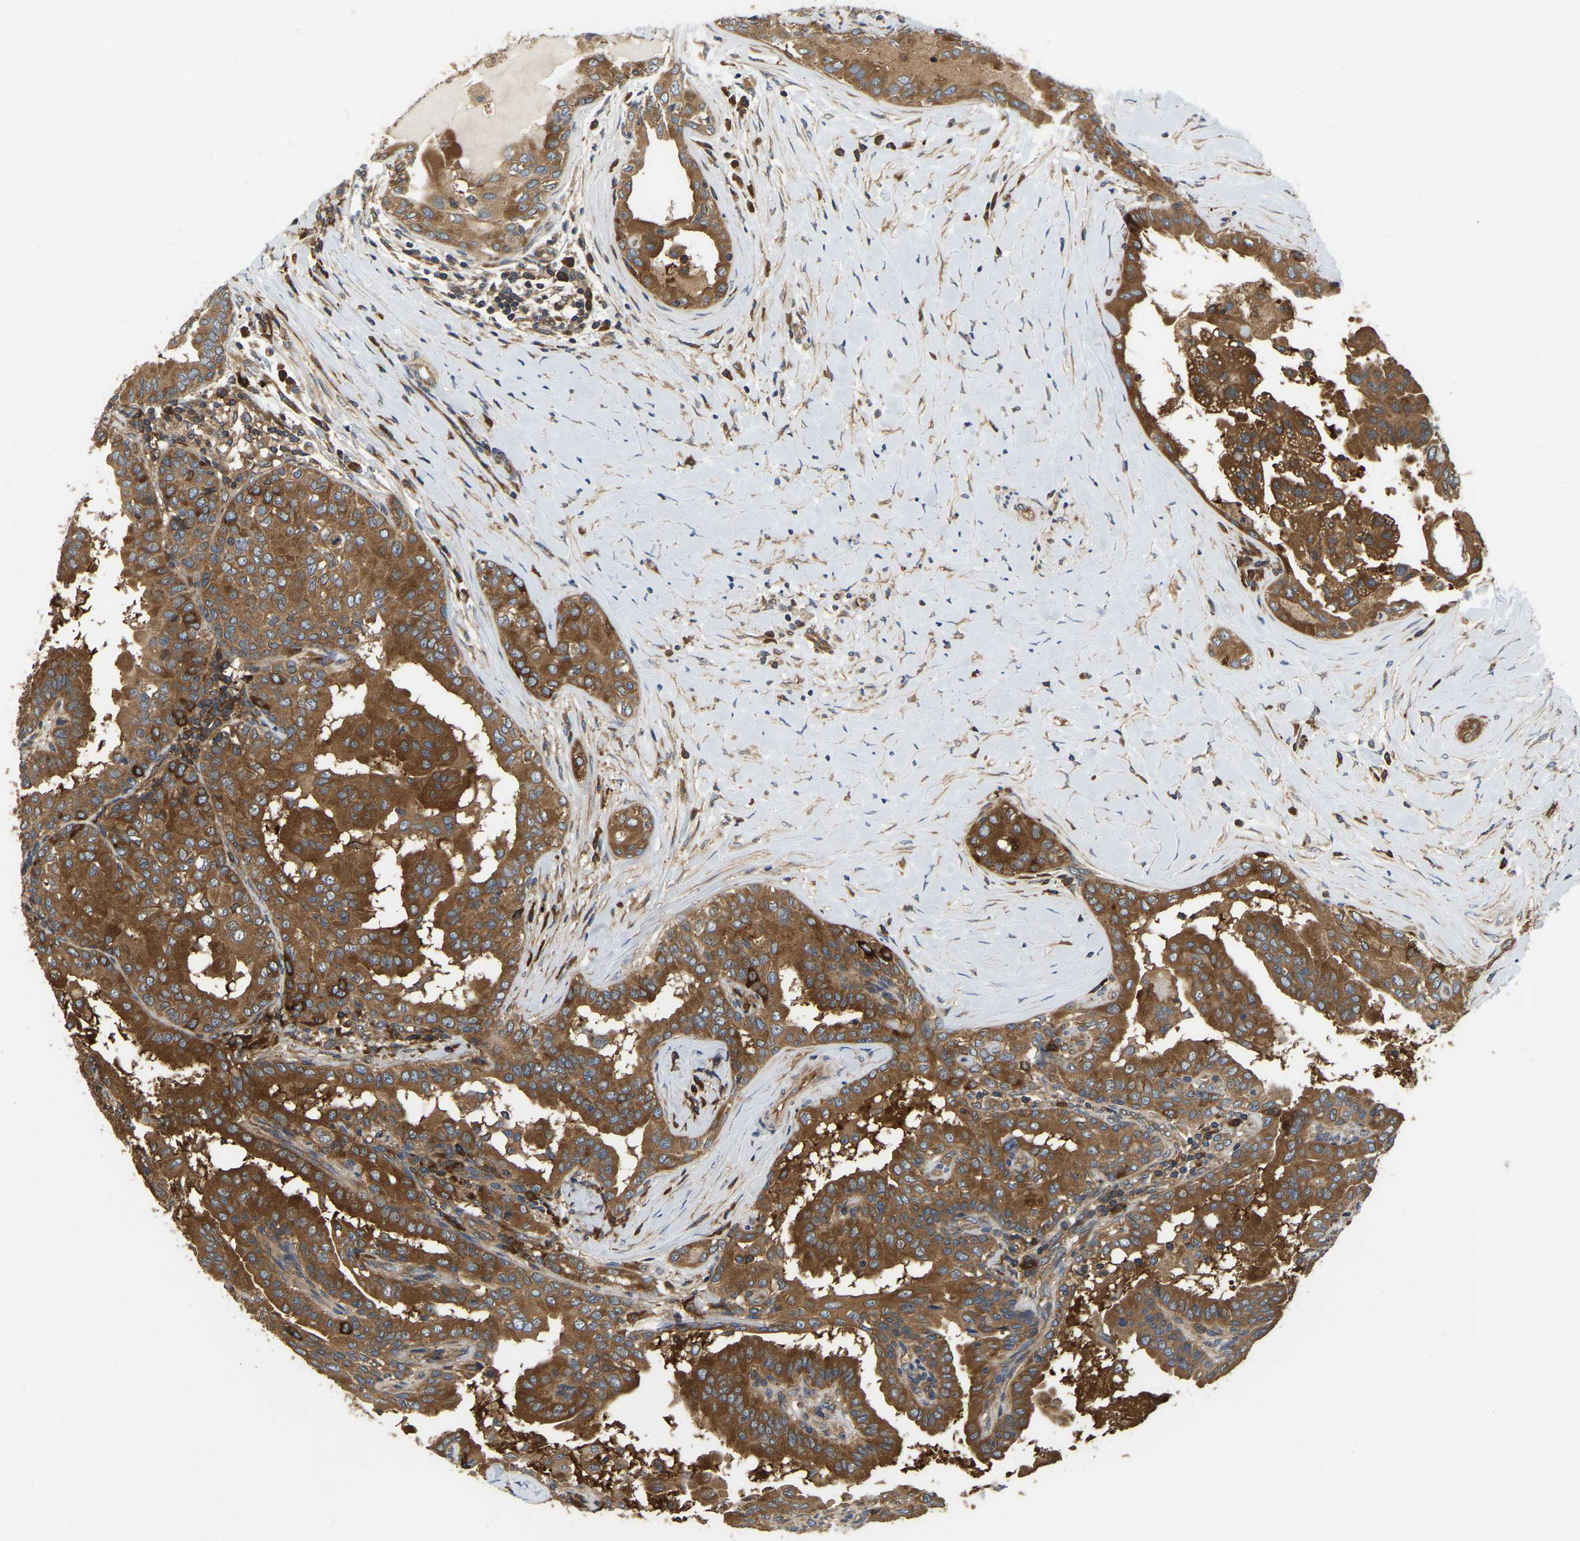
{"staining": {"intensity": "strong", "quantity": ">75%", "location": "cytoplasmic/membranous"}, "tissue": "thyroid cancer", "cell_type": "Tumor cells", "image_type": "cancer", "snomed": [{"axis": "morphology", "description": "Papillary adenocarcinoma, NOS"}, {"axis": "topography", "description": "Thyroid gland"}], "caption": "Immunohistochemical staining of thyroid papillary adenocarcinoma shows high levels of strong cytoplasmic/membranous positivity in approximately >75% of tumor cells.", "gene": "GARS1", "patient": {"sex": "male", "age": 33}}